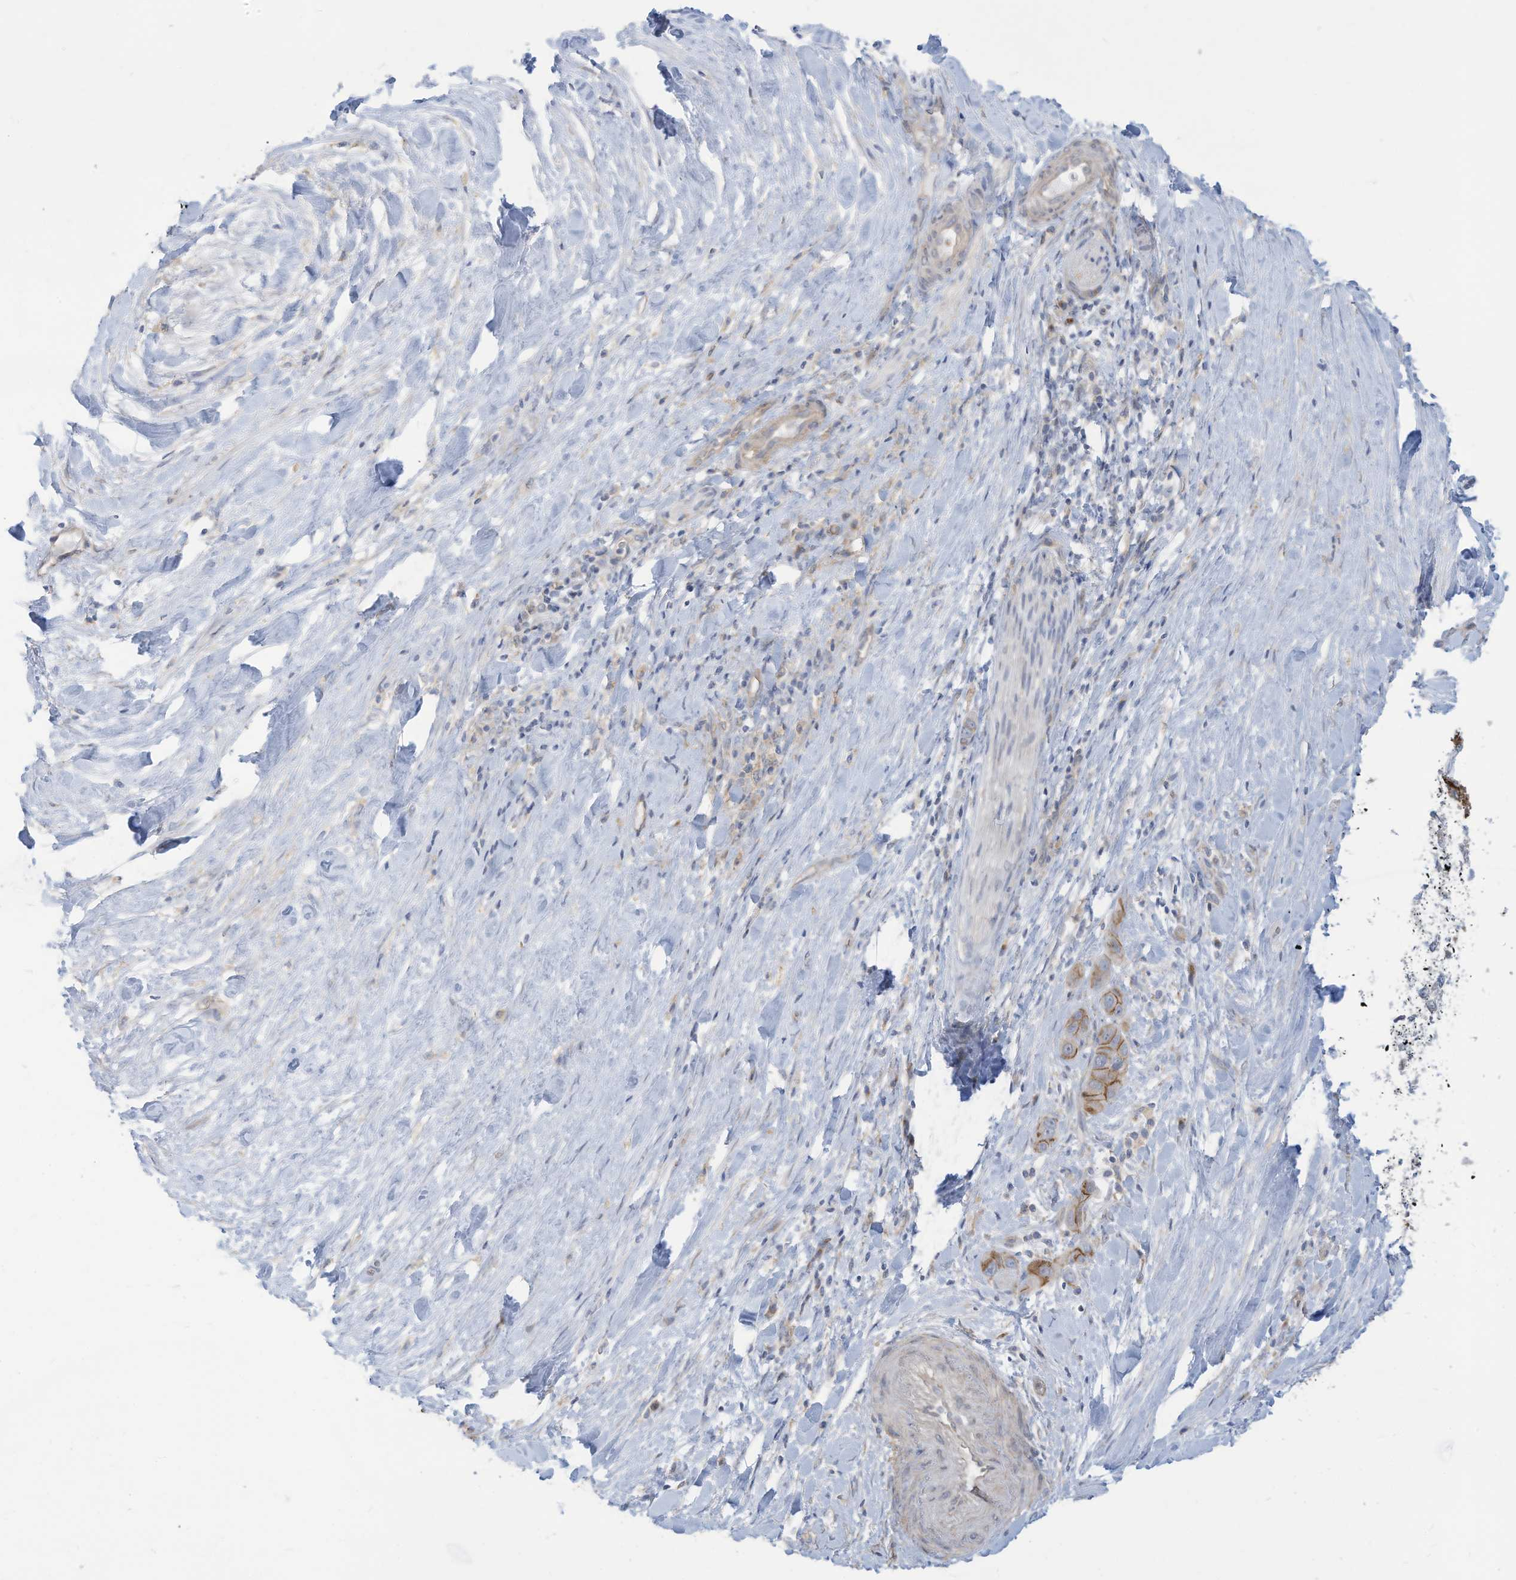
{"staining": {"intensity": "weak", "quantity": ">75%", "location": "cytoplasmic/membranous"}, "tissue": "liver cancer", "cell_type": "Tumor cells", "image_type": "cancer", "snomed": [{"axis": "morphology", "description": "Cholangiocarcinoma"}, {"axis": "topography", "description": "Liver"}], "caption": "There is low levels of weak cytoplasmic/membranous positivity in tumor cells of liver cancer, as demonstrated by immunohistochemical staining (brown color).", "gene": "ADAT2", "patient": {"sex": "female", "age": 52}}